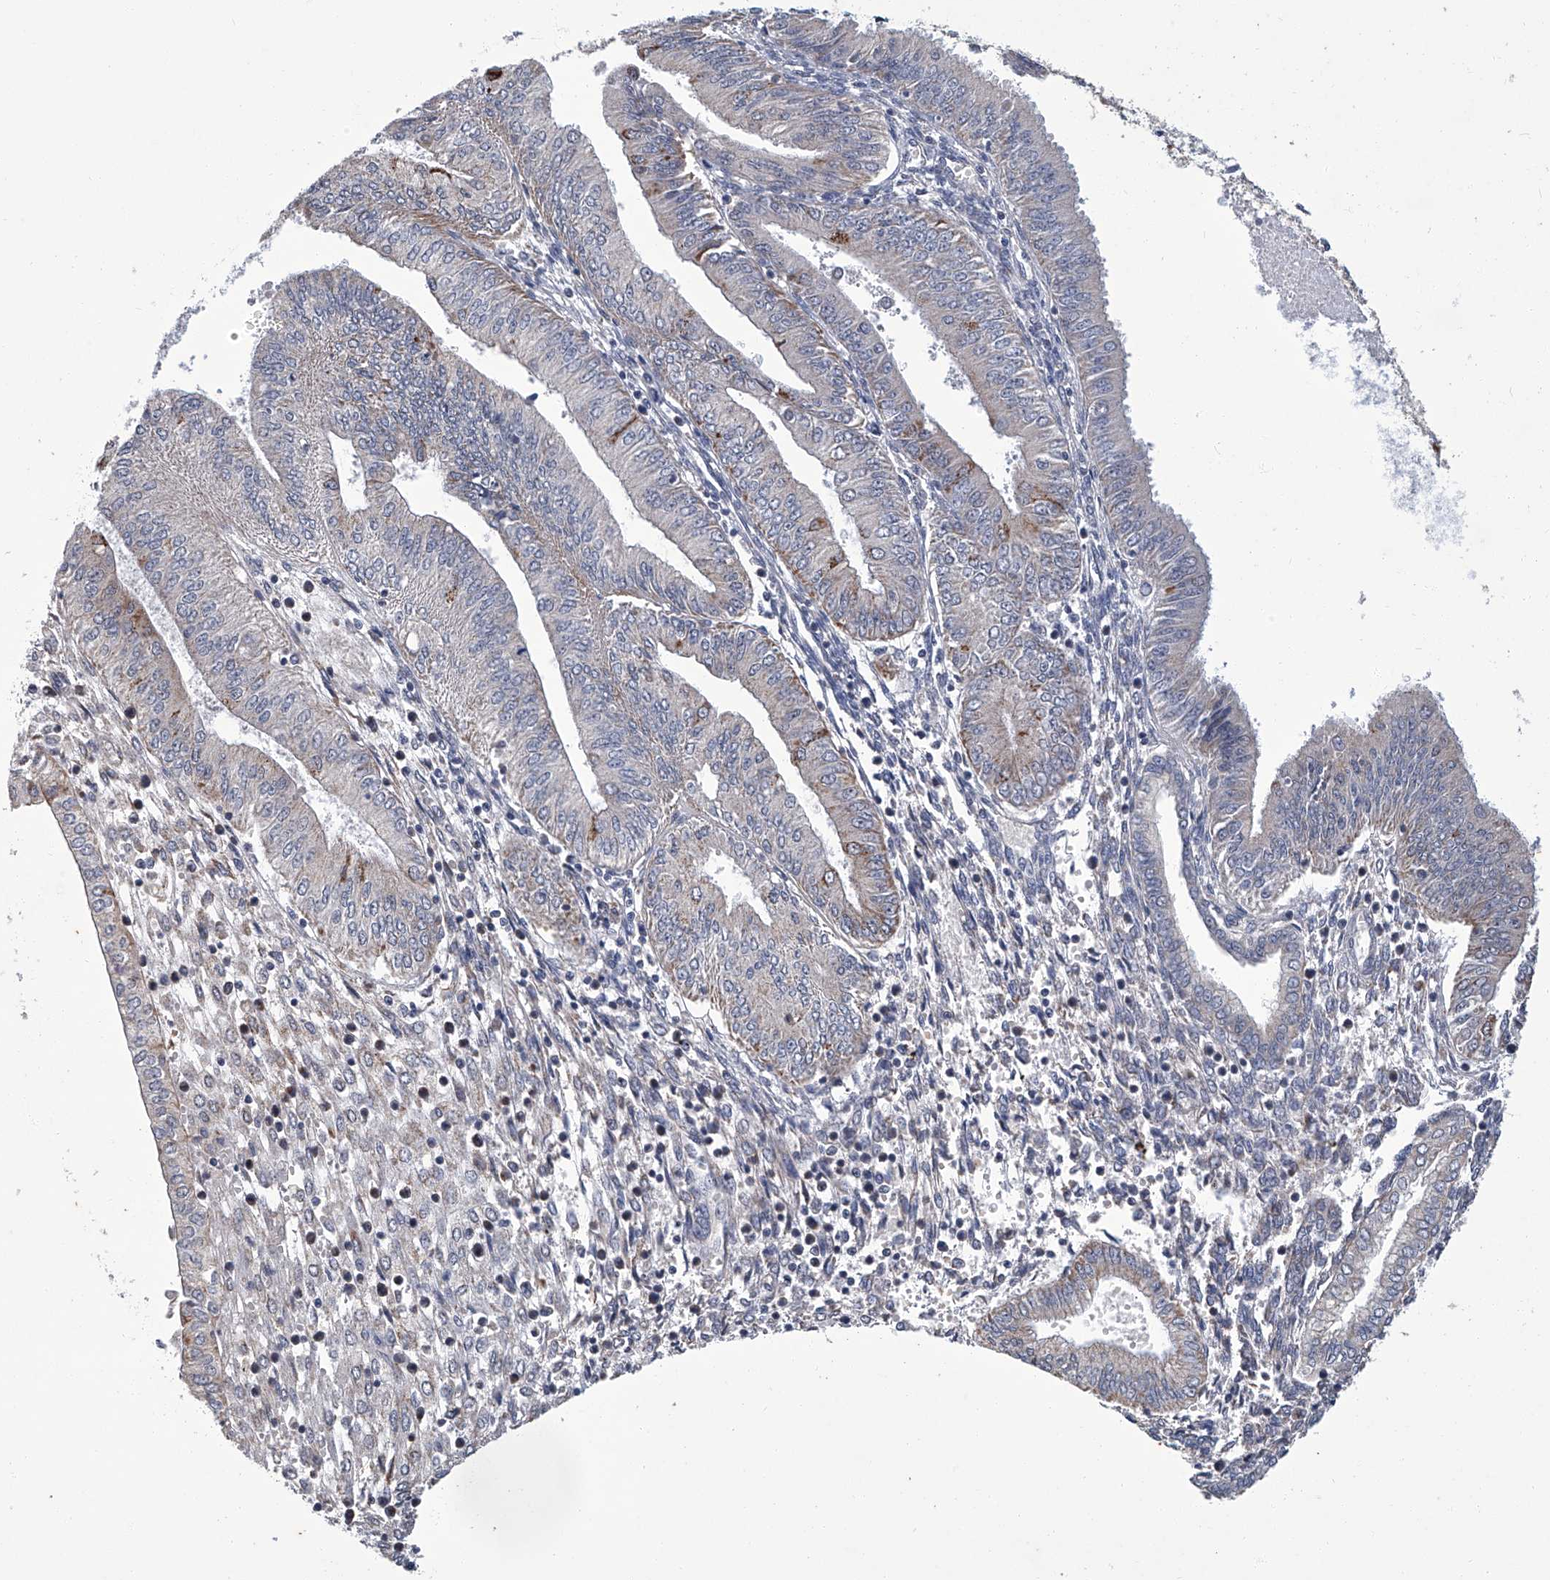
{"staining": {"intensity": "negative", "quantity": "none", "location": "none"}, "tissue": "endometrial cancer", "cell_type": "Tumor cells", "image_type": "cancer", "snomed": [{"axis": "morphology", "description": "Adenocarcinoma, NOS"}, {"axis": "topography", "description": "Endometrium"}], "caption": "Endometrial cancer was stained to show a protein in brown. There is no significant staining in tumor cells. (Brightfield microscopy of DAB immunohistochemistry (IHC) at high magnification).", "gene": "OAT", "patient": {"sex": "female", "age": 53}}